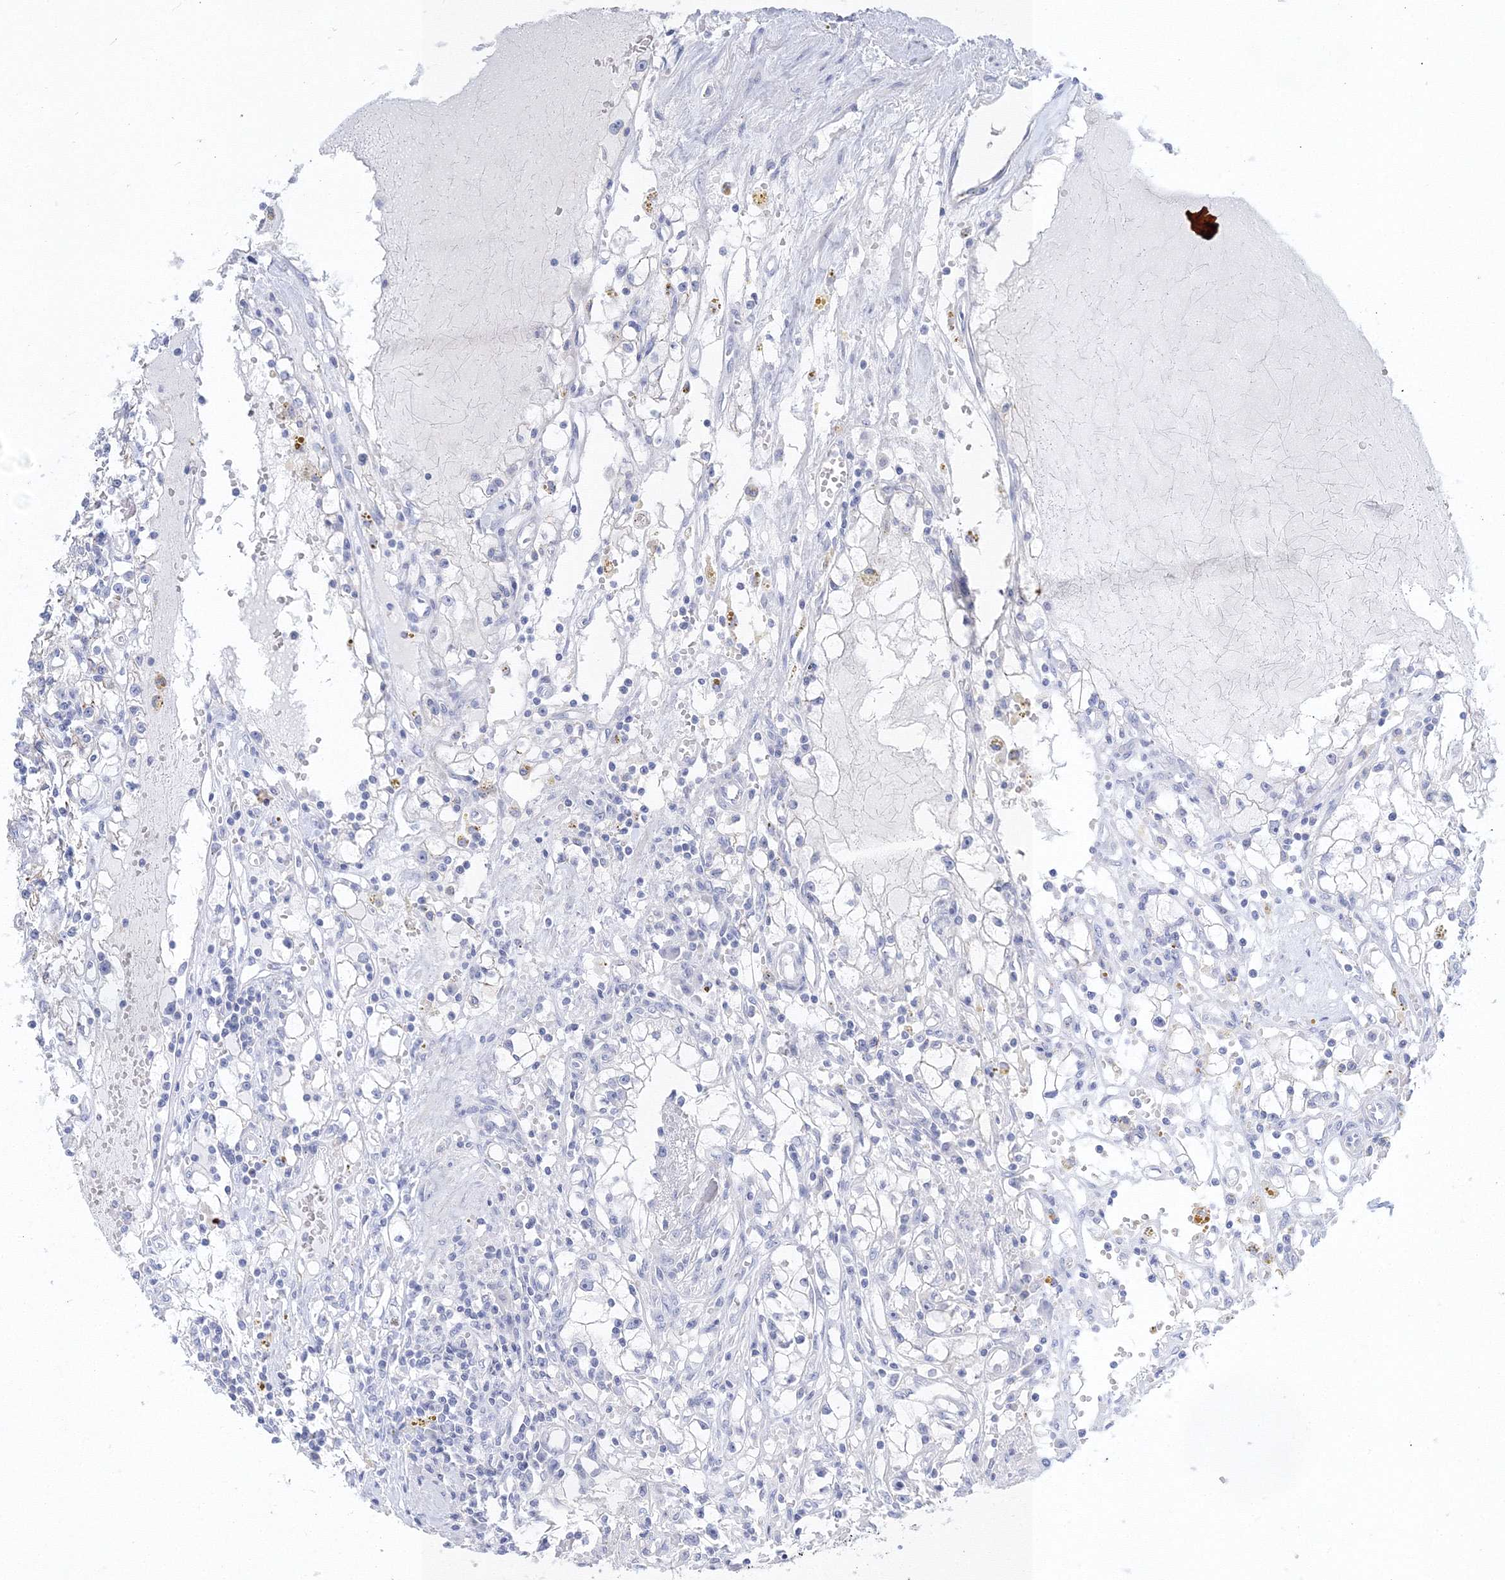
{"staining": {"intensity": "negative", "quantity": "none", "location": "none"}, "tissue": "renal cancer", "cell_type": "Tumor cells", "image_type": "cancer", "snomed": [{"axis": "morphology", "description": "Adenocarcinoma, NOS"}, {"axis": "topography", "description": "Kidney"}], "caption": "This micrograph is of renal cancer stained with IHC to label a protein in brown with the nuclei are counter-stained blue. There is no staining in tumor cells. (DAB immunohistochemistry with hematoxylin counter stain).", "gene": "AASDH", "patient": {"sex": "male", "age": 56}}